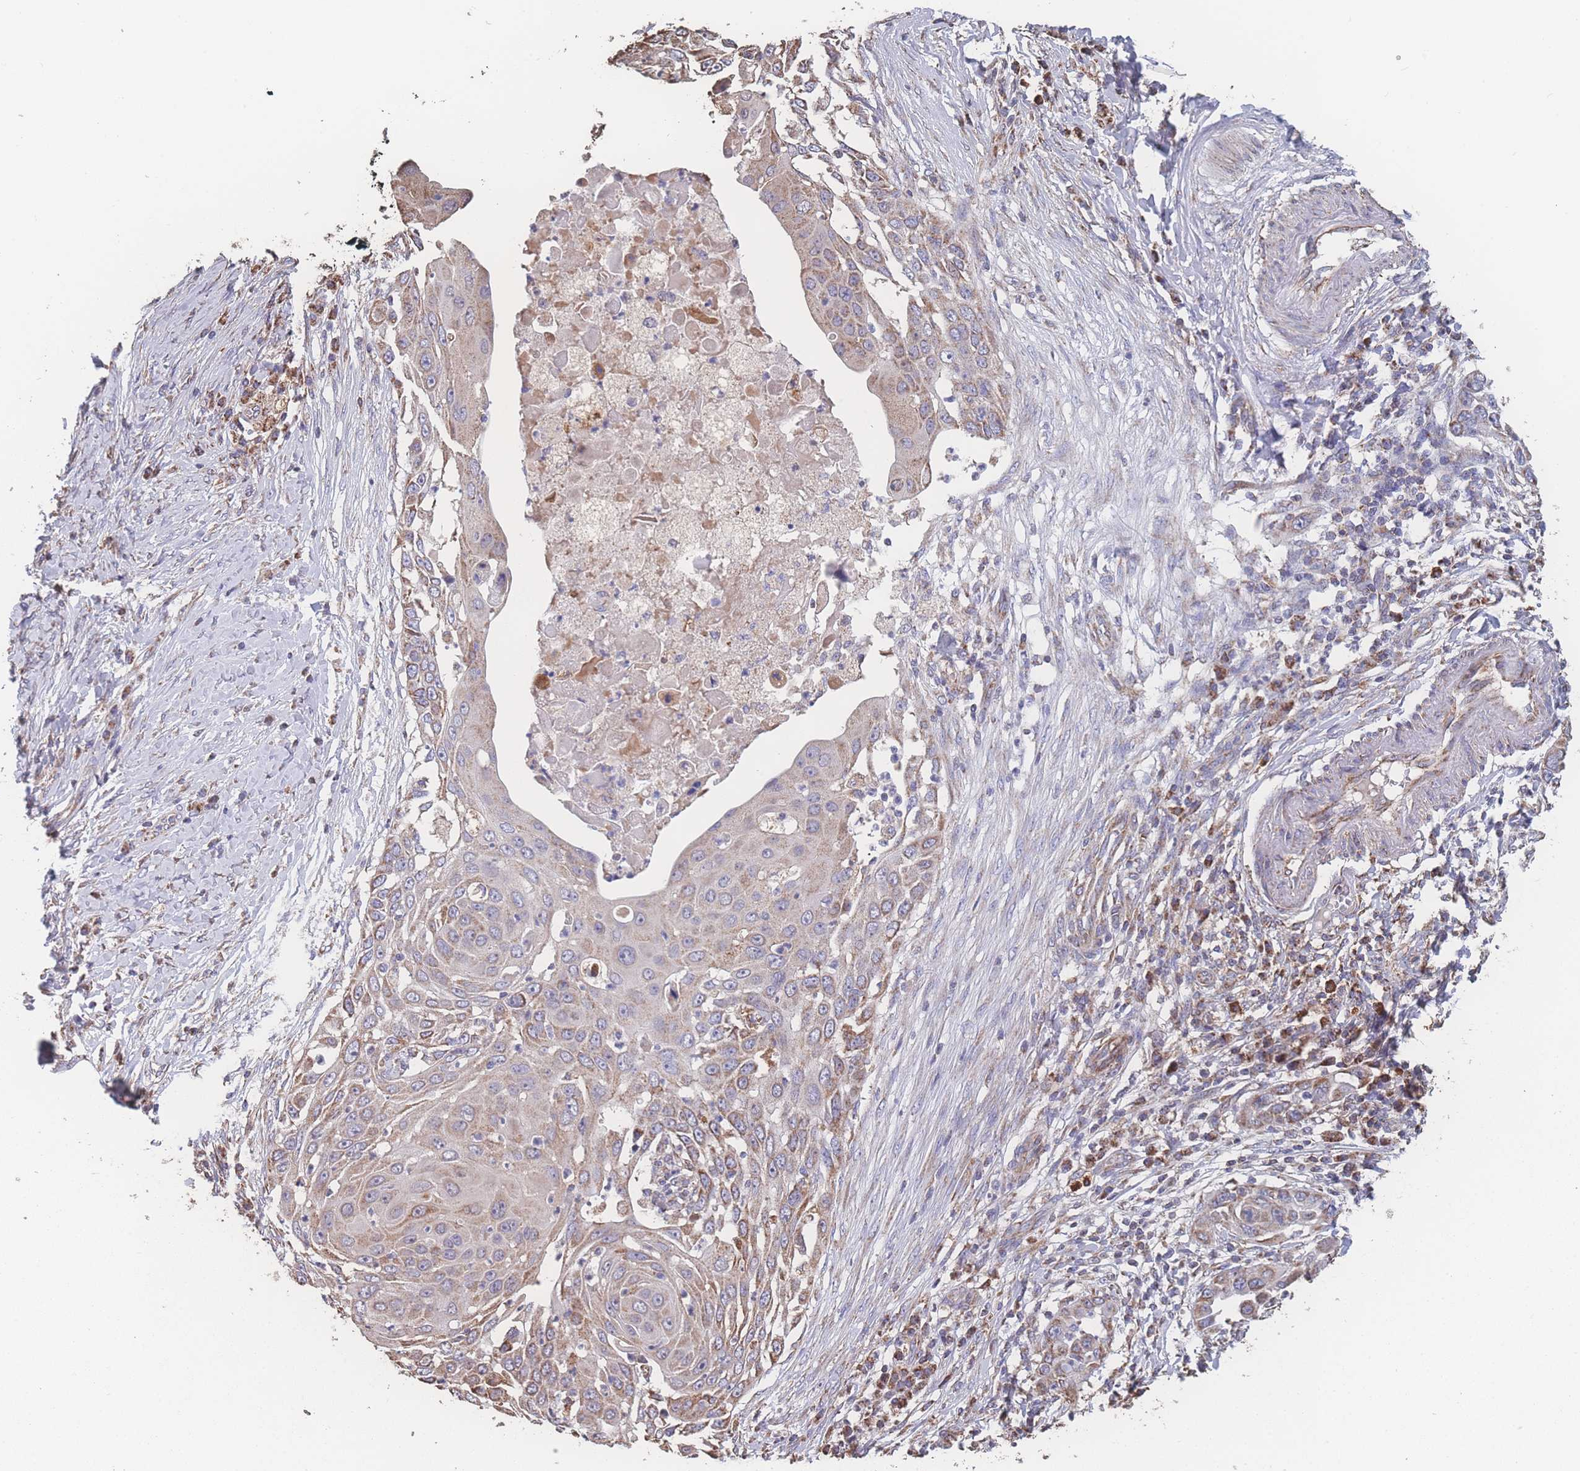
{"staining": {"intensity": "moderate", "quantity": "<25%", "location": "cytoplasmic/membranous"}, "tissue": "skin cancer", "cell_type": "Tumor cells", "image_type": "cancer", "snomed": [{"axis": "morphology", "description": "Squamous cell carcinoma, NOS"}, {"axis": "topography", "description": "Skin"}], "caption": "This is a photomicrograph of immunohistochemistry staining of squamous cell carcinoma (skin), which shows moderate positivity in the cytoplasmic/membranous of tumor cells.", "gene": "SGSM3", "patient": {"sex": "female", "age": 44}}